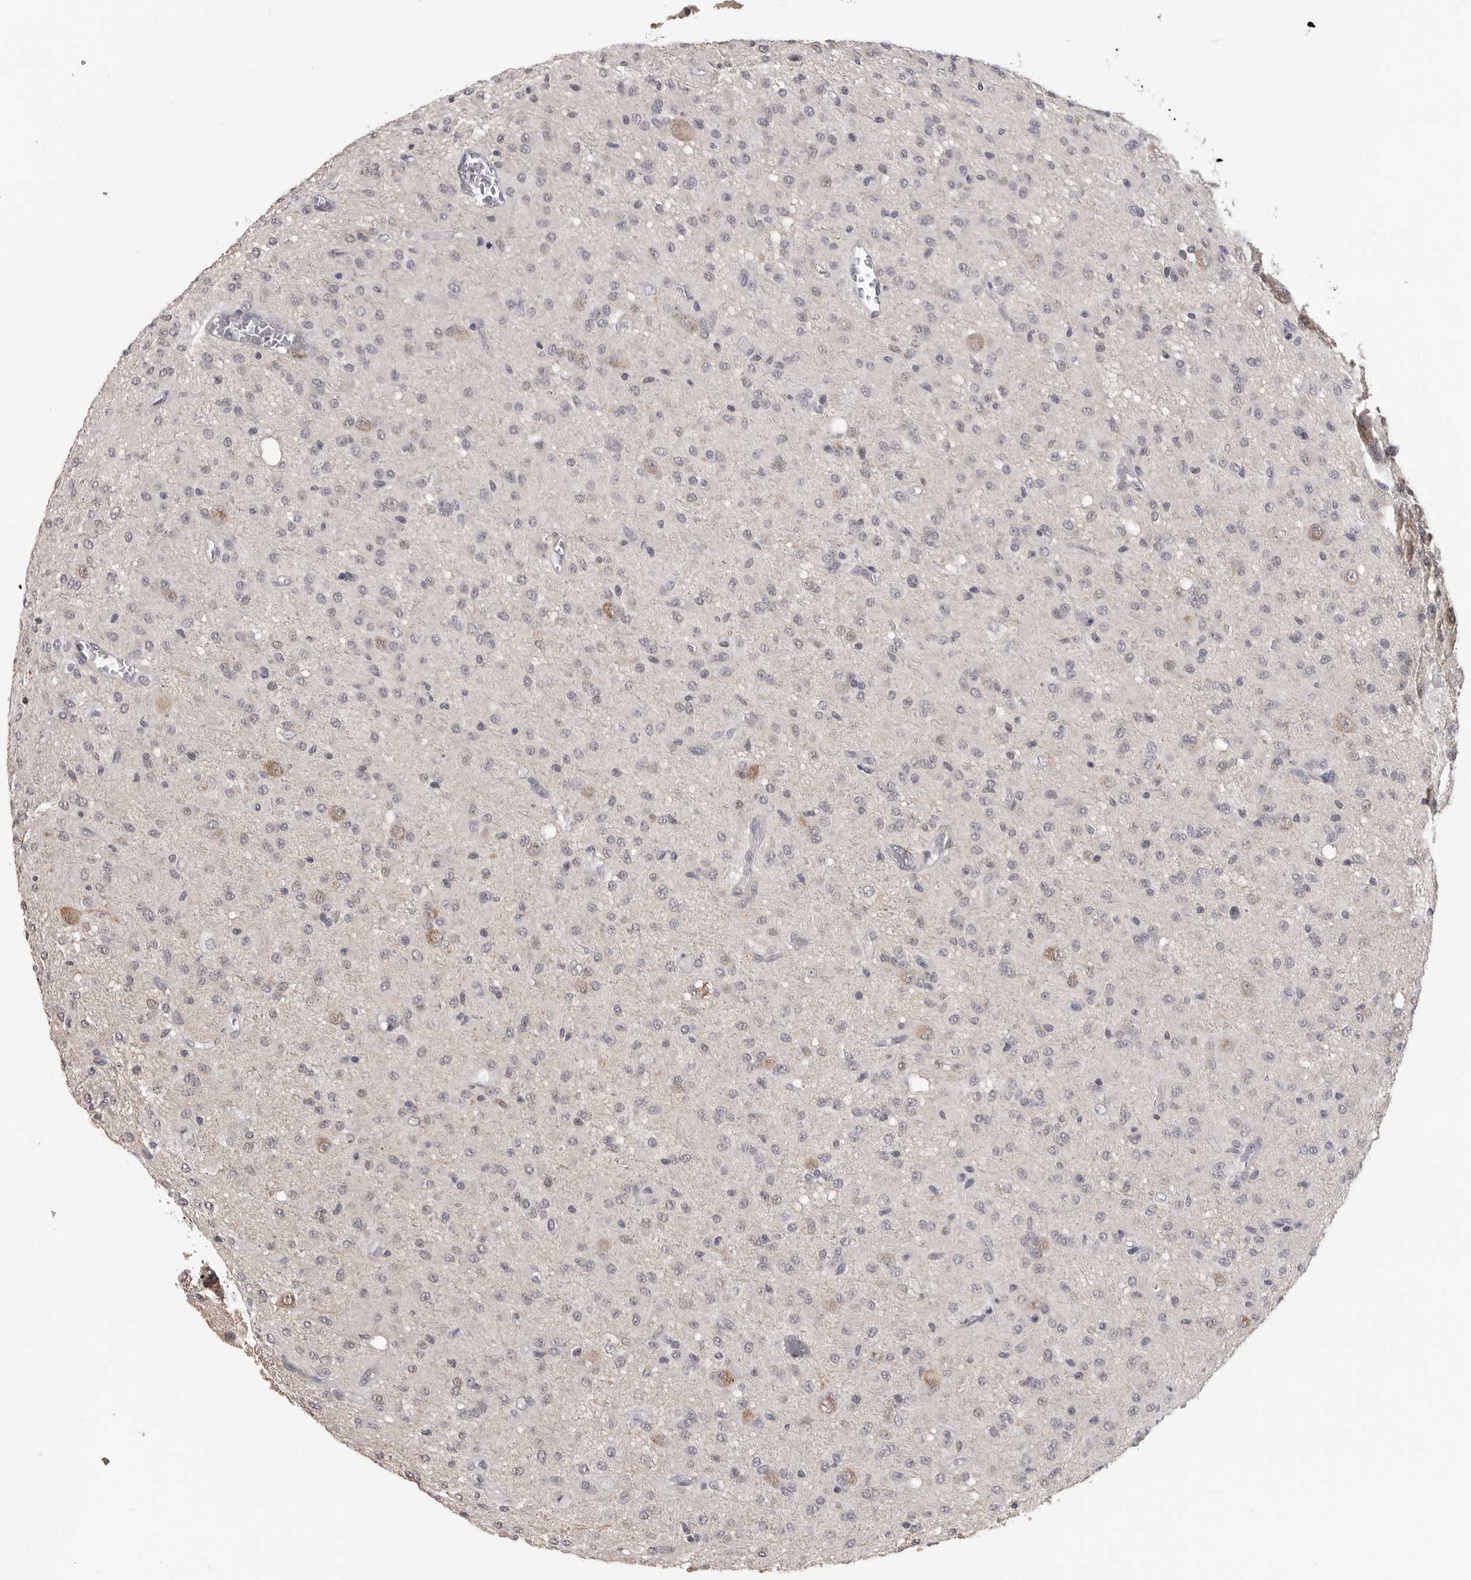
{"staining": {"intensity": "negative", "quantity": "none", "location": "none"}, "tissue": "glioma", "cell_type": "Tumor cells", "image_type": "cancer", "snomed": [{"axis": "morphology", "description": "Glioma, malignant, High grade"}, {"axis": "topography", "description": "Brain"}], "caption": "This photomicrograph is of glioma stained with IHC to label a protein in brown with the nuclei are counter-stained blue. There is no positivity in tumor cells.", "gene": "SMARCC1", "patient": {"sex": "female", "age": 59}}